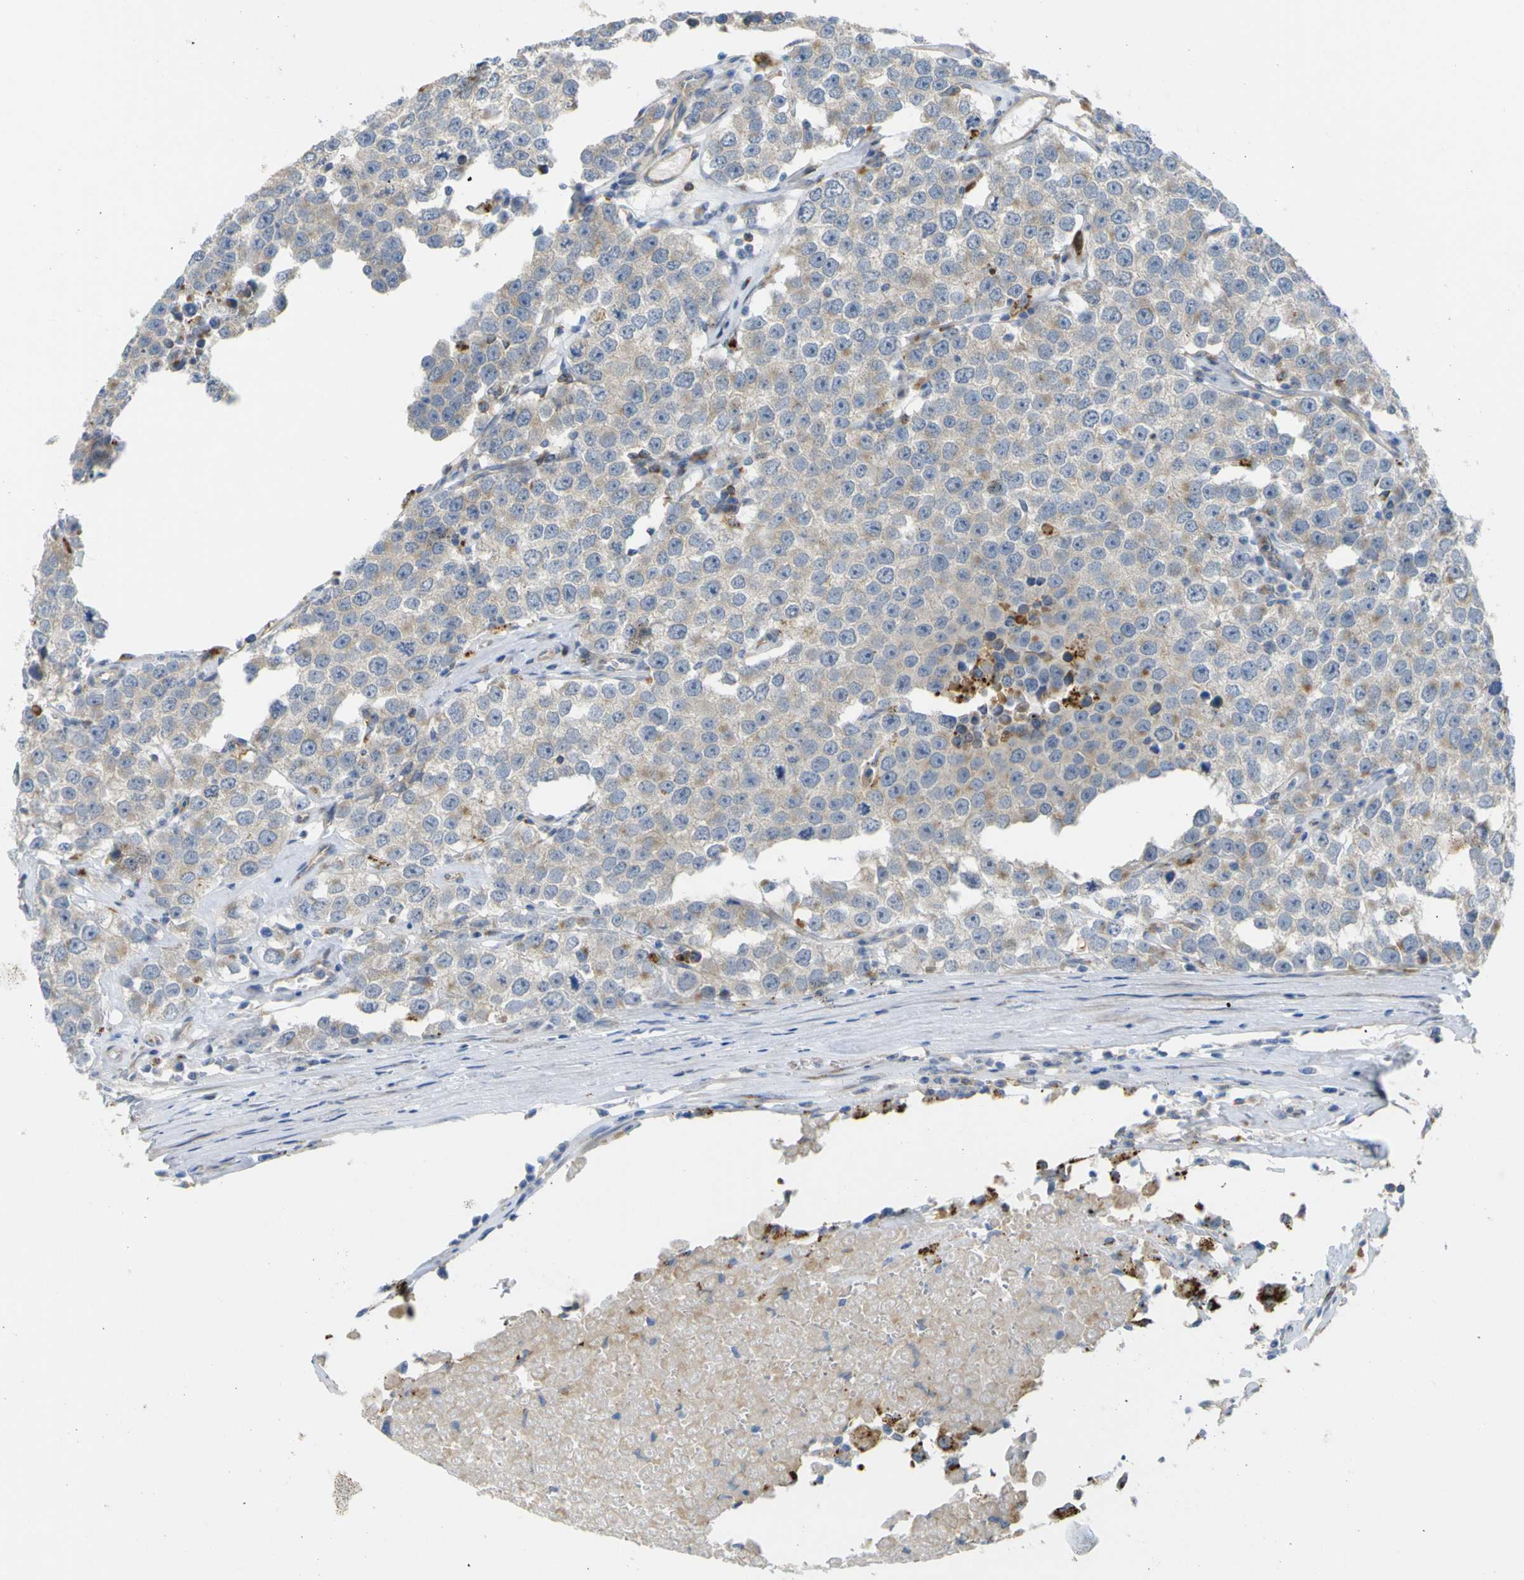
{"staining": {"intensity": "weak", "quantity": "25%-75%", "location": "cytoplasmic/membranous"}, "tissue": "testis cancer", "cell_type": "Tumor cells", "image_type": "cancer", "snomed": [{"axis": "morphology", "description": "Seminoma, NOS"}, {"axis": "morphology", "description": "Carcinoma, Embryonal, NOS"}, {"axis": "topography", "description": "Testis"}], "caption": "The image exhibits a brown stain indicating the presence of a protein in the cytoplasmic/membranous of tumor cells in testis cancer (seminoma). (DAB (3,3'-diaminobenzidine) IHC with brightfield microscopy, high magnification).", "gene": "SYPL1", "patient": {"sex": "male", "age": 52}}